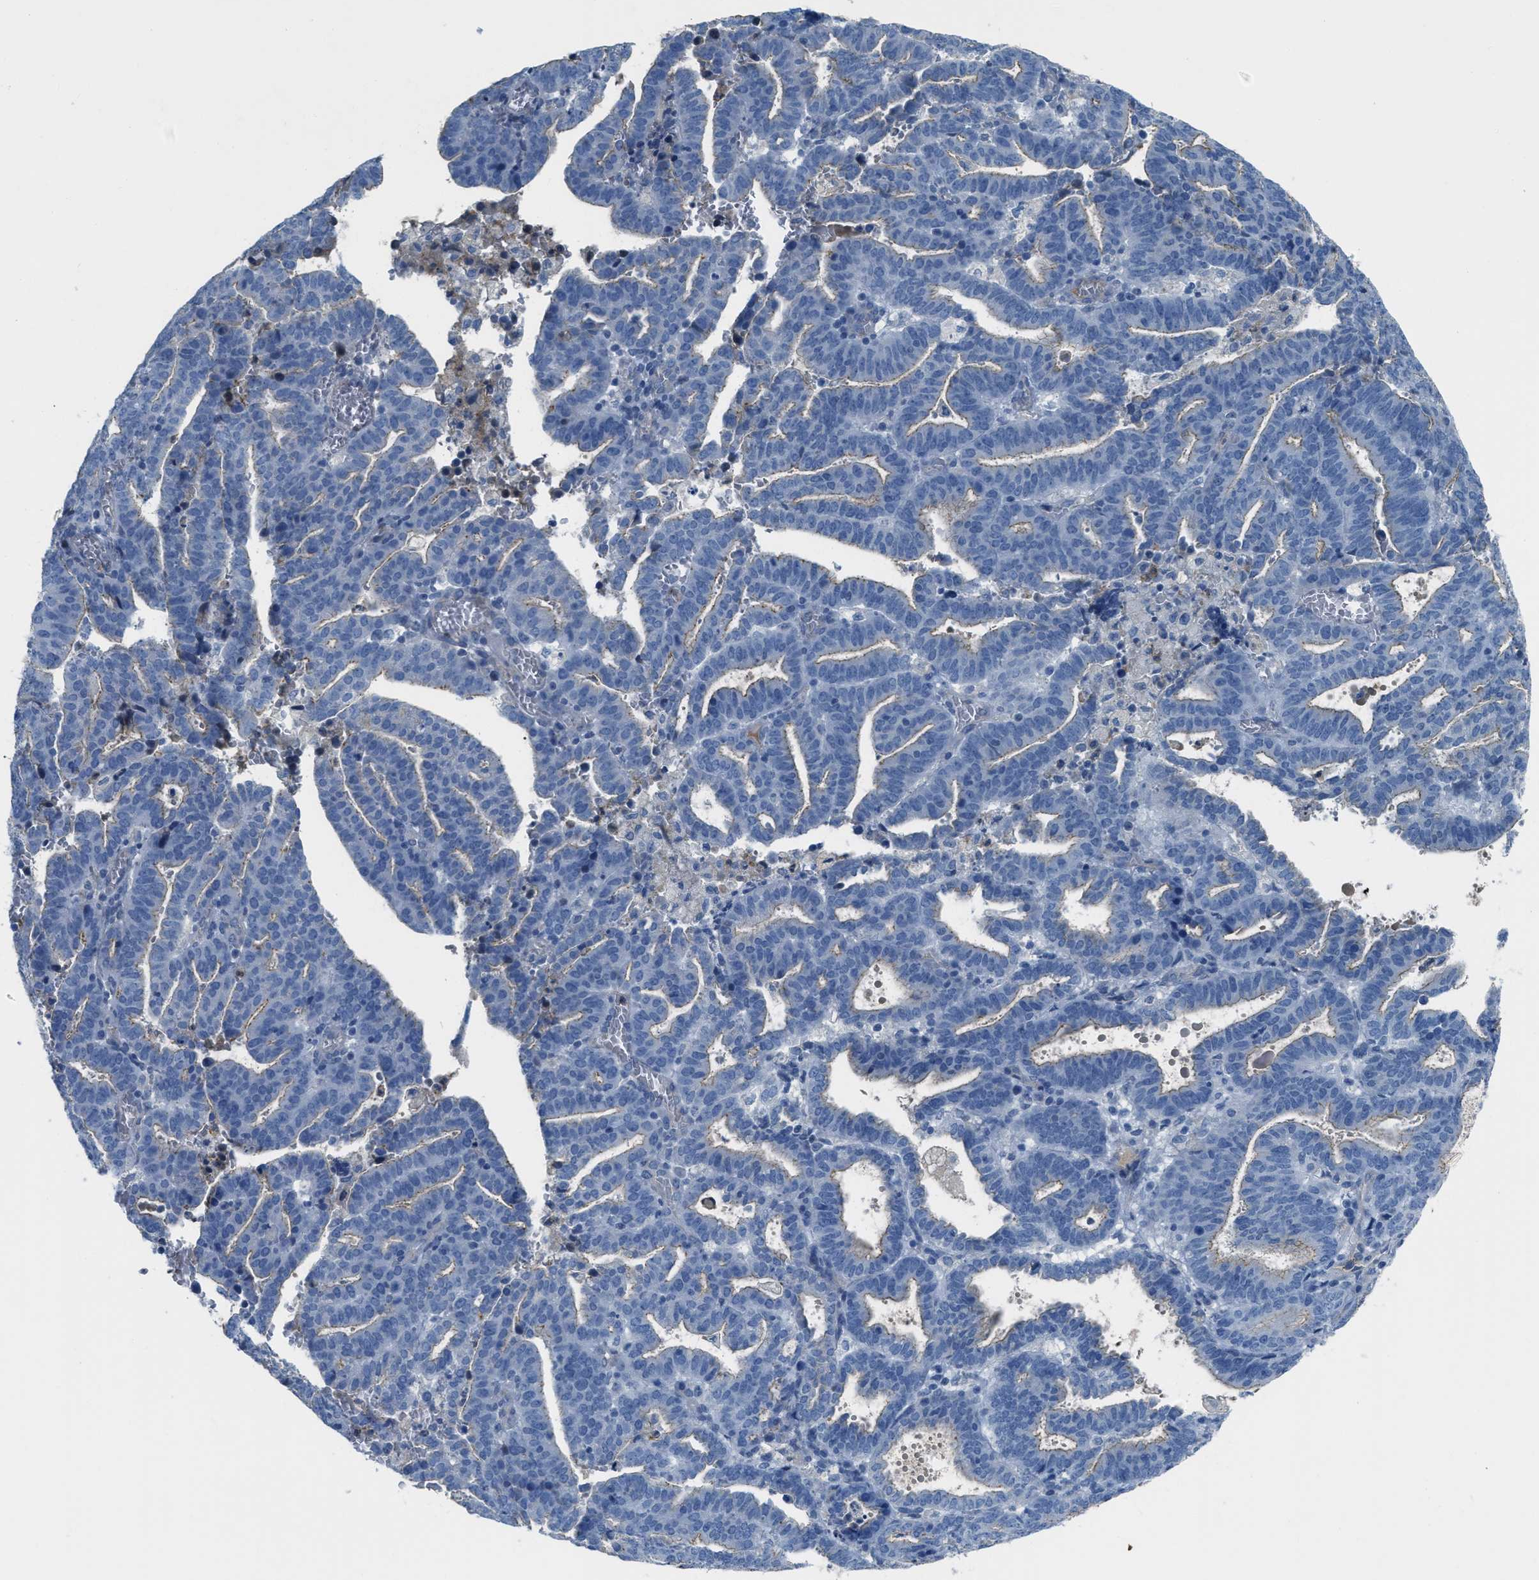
{"staining": {"intensity": "negative", "quantity": "none", "location": "none"}, "tissue": "endometrial cancer", "cell_type": "Tumor cells", "image_type": "cancer", "snomed": [{"axis": "morphology", "description": "Adenocarcinoma, NOS"}, {"axis": "topography", "description": "Uterus"}], "caption": "Endometrial adenocarcinoma was stained to show a protein in brown. There is no significant expression in tumor cells.", "gene": "CRB3", "patient": {"sex": "female", "age": 83}}